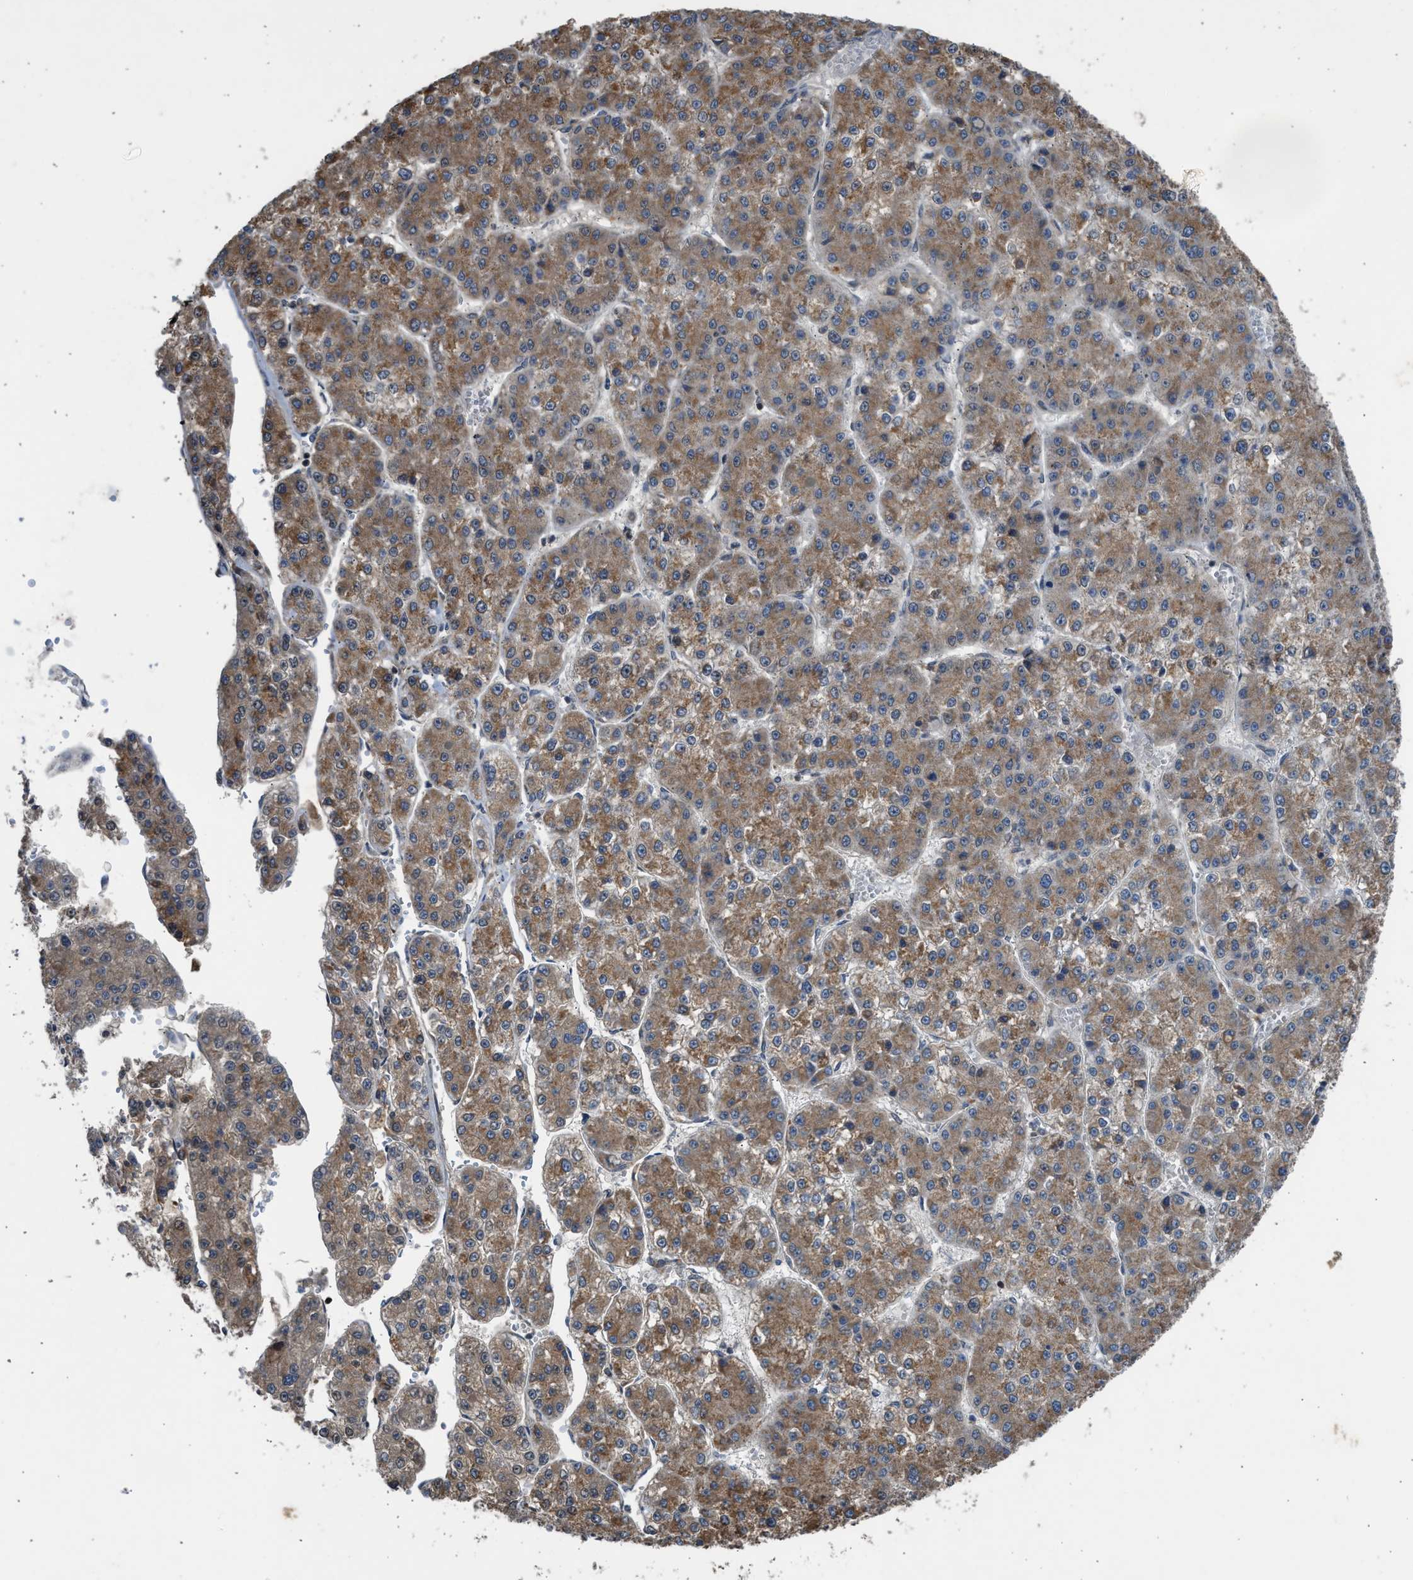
{"staining": {"intensity": "moderate", "quantity": ">75%", "location": "cytoplasmic/membranous"}, "tissue": "liver cancer", "cell_type": "Tumor cells", "image_type": "cancer", "snomed": [{"axis": "morphology", "description": "Carcinoma, Hepatocellular, NOS"}, {"axis": "topography", "description": "Liver"}], "caption": "A high-resolution image shows immunohistochemistry staining of liver cancer (hepatocellular carcinoma), which reveals moderate cytoplasmic/membranous staining in about >75% of tumor cells.", "gene": "CYP1A1", "patient": {"sex": "female", "age": 73}}